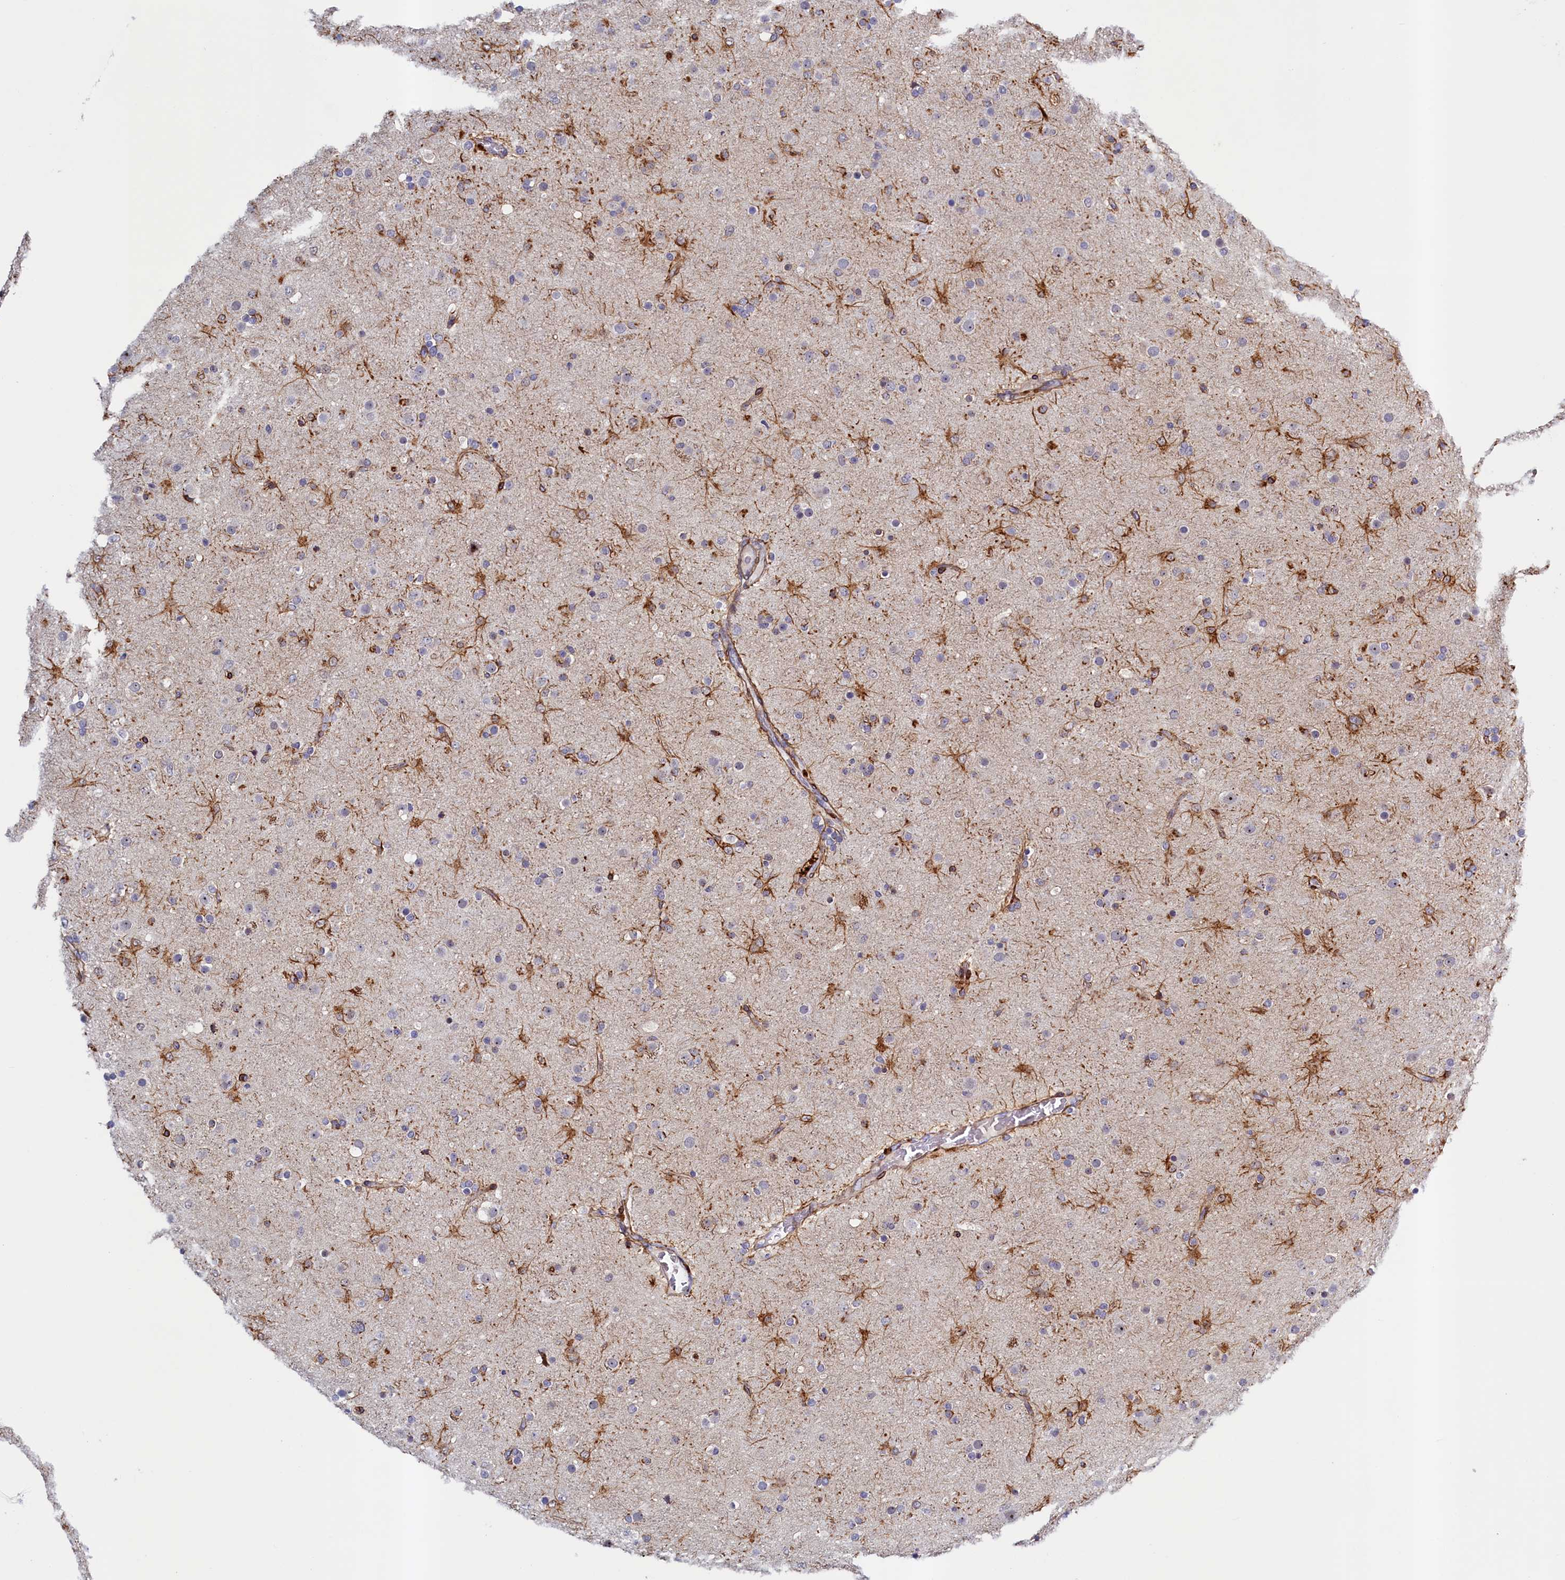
{"staining": {"intensity": "negative", "quantity": "none", "location": "none"}, "tissue": "glioma", "cell_type": "Tumor cells", "image_type": "cancer", "snomed": [{"axis": "morphology", "description": "Glioma, malignant, Low grade"}, {"axis": "topography", "description": "Brain"}], "caption": "Tumor cells show no significant expression in malignant low-grade glioma.", "gene": "PACSIN3", "patient": {"sex": "male", "age": 65}}